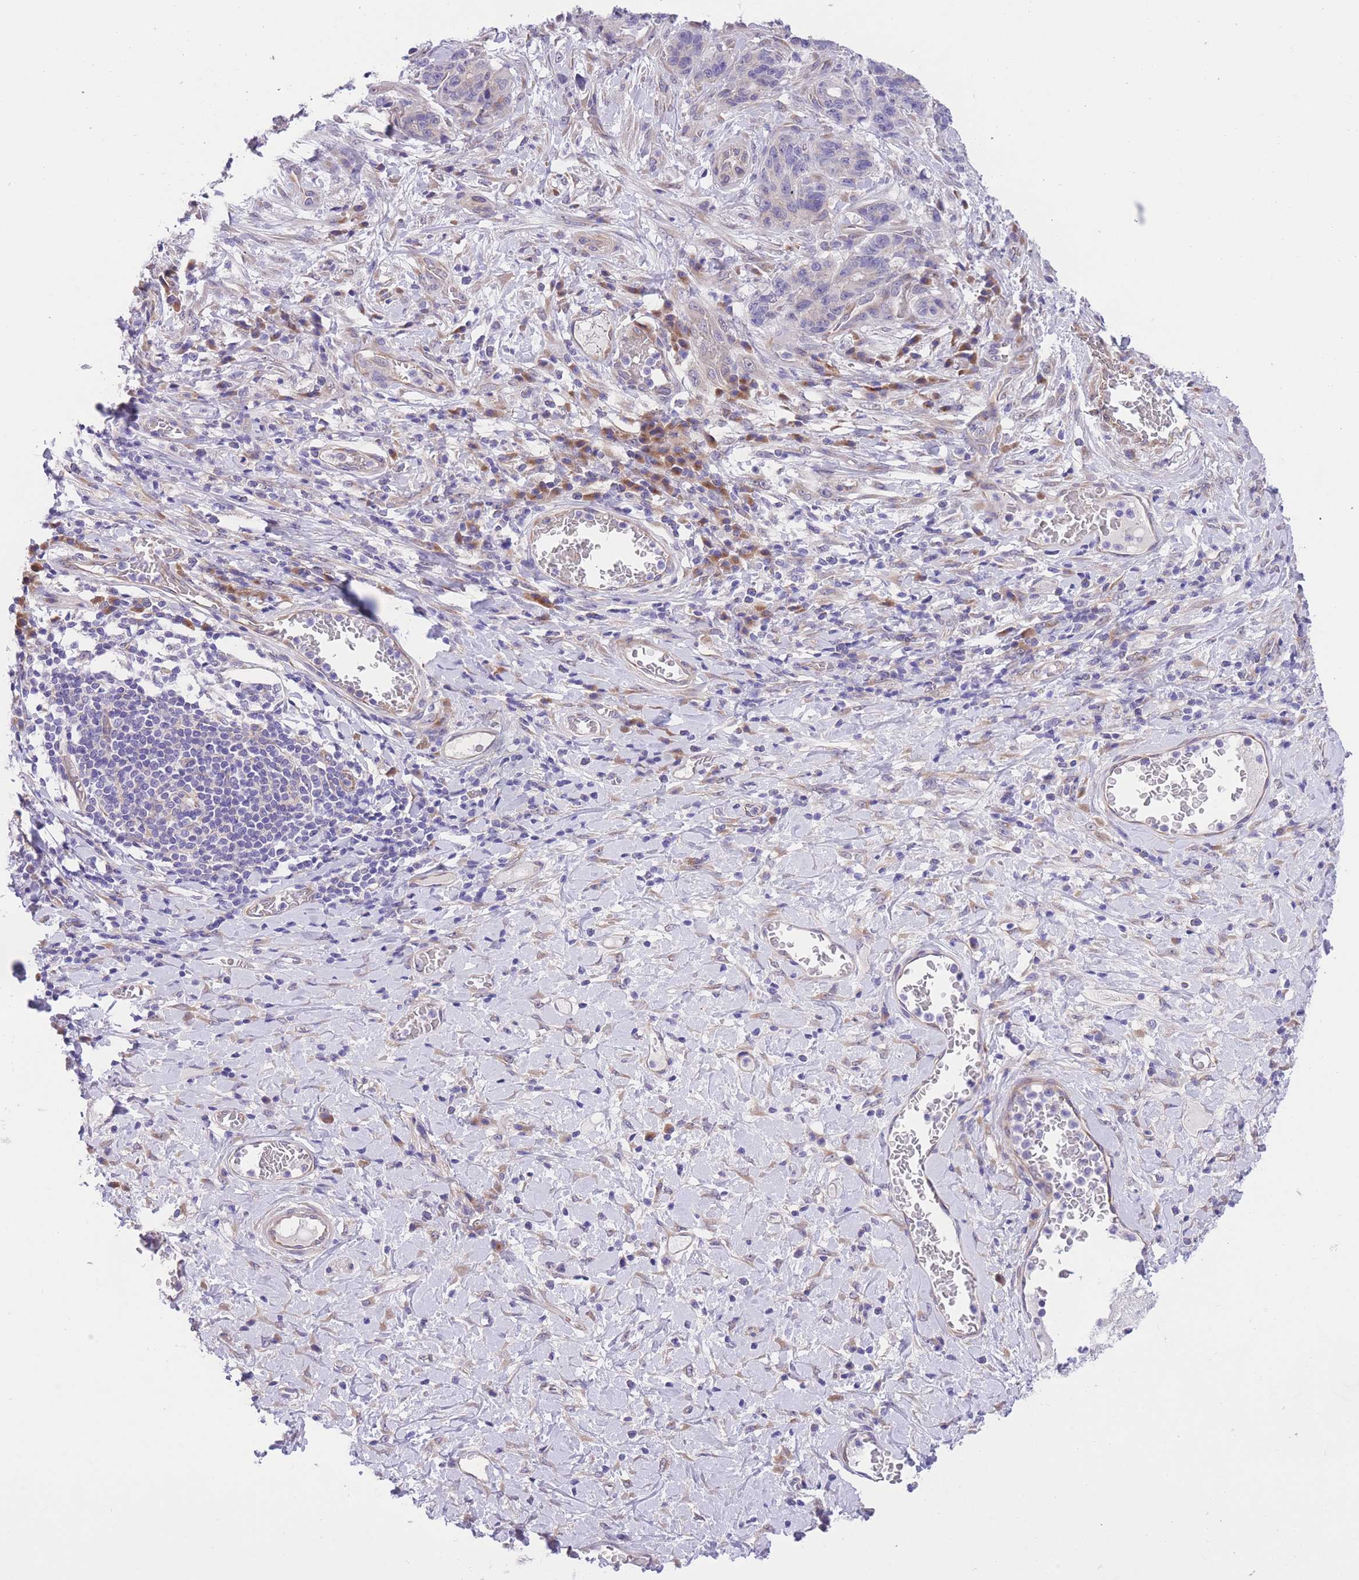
{"staining": {"intensity": "negative", "quantity": "none", "location": "none"}, "tissue": "stomach cancer", "cell_type": "Tumor cells", "image_type": "cancer", "snomed": [{"axis": "morphology", "description": "Normal tissue, NOS"}, {"axis": "morphology", "description": "Adenocarcinoma, NOS"}, {"axis": "topography", "description": "Stomach"}], "caption": "Immunohistochemistry (IHC) of human stomach cancer (adenocarcinoma) displays no staining in tumor cells.", "gene": "WWOX", "patient": {"sex": "female", "age": 64}}